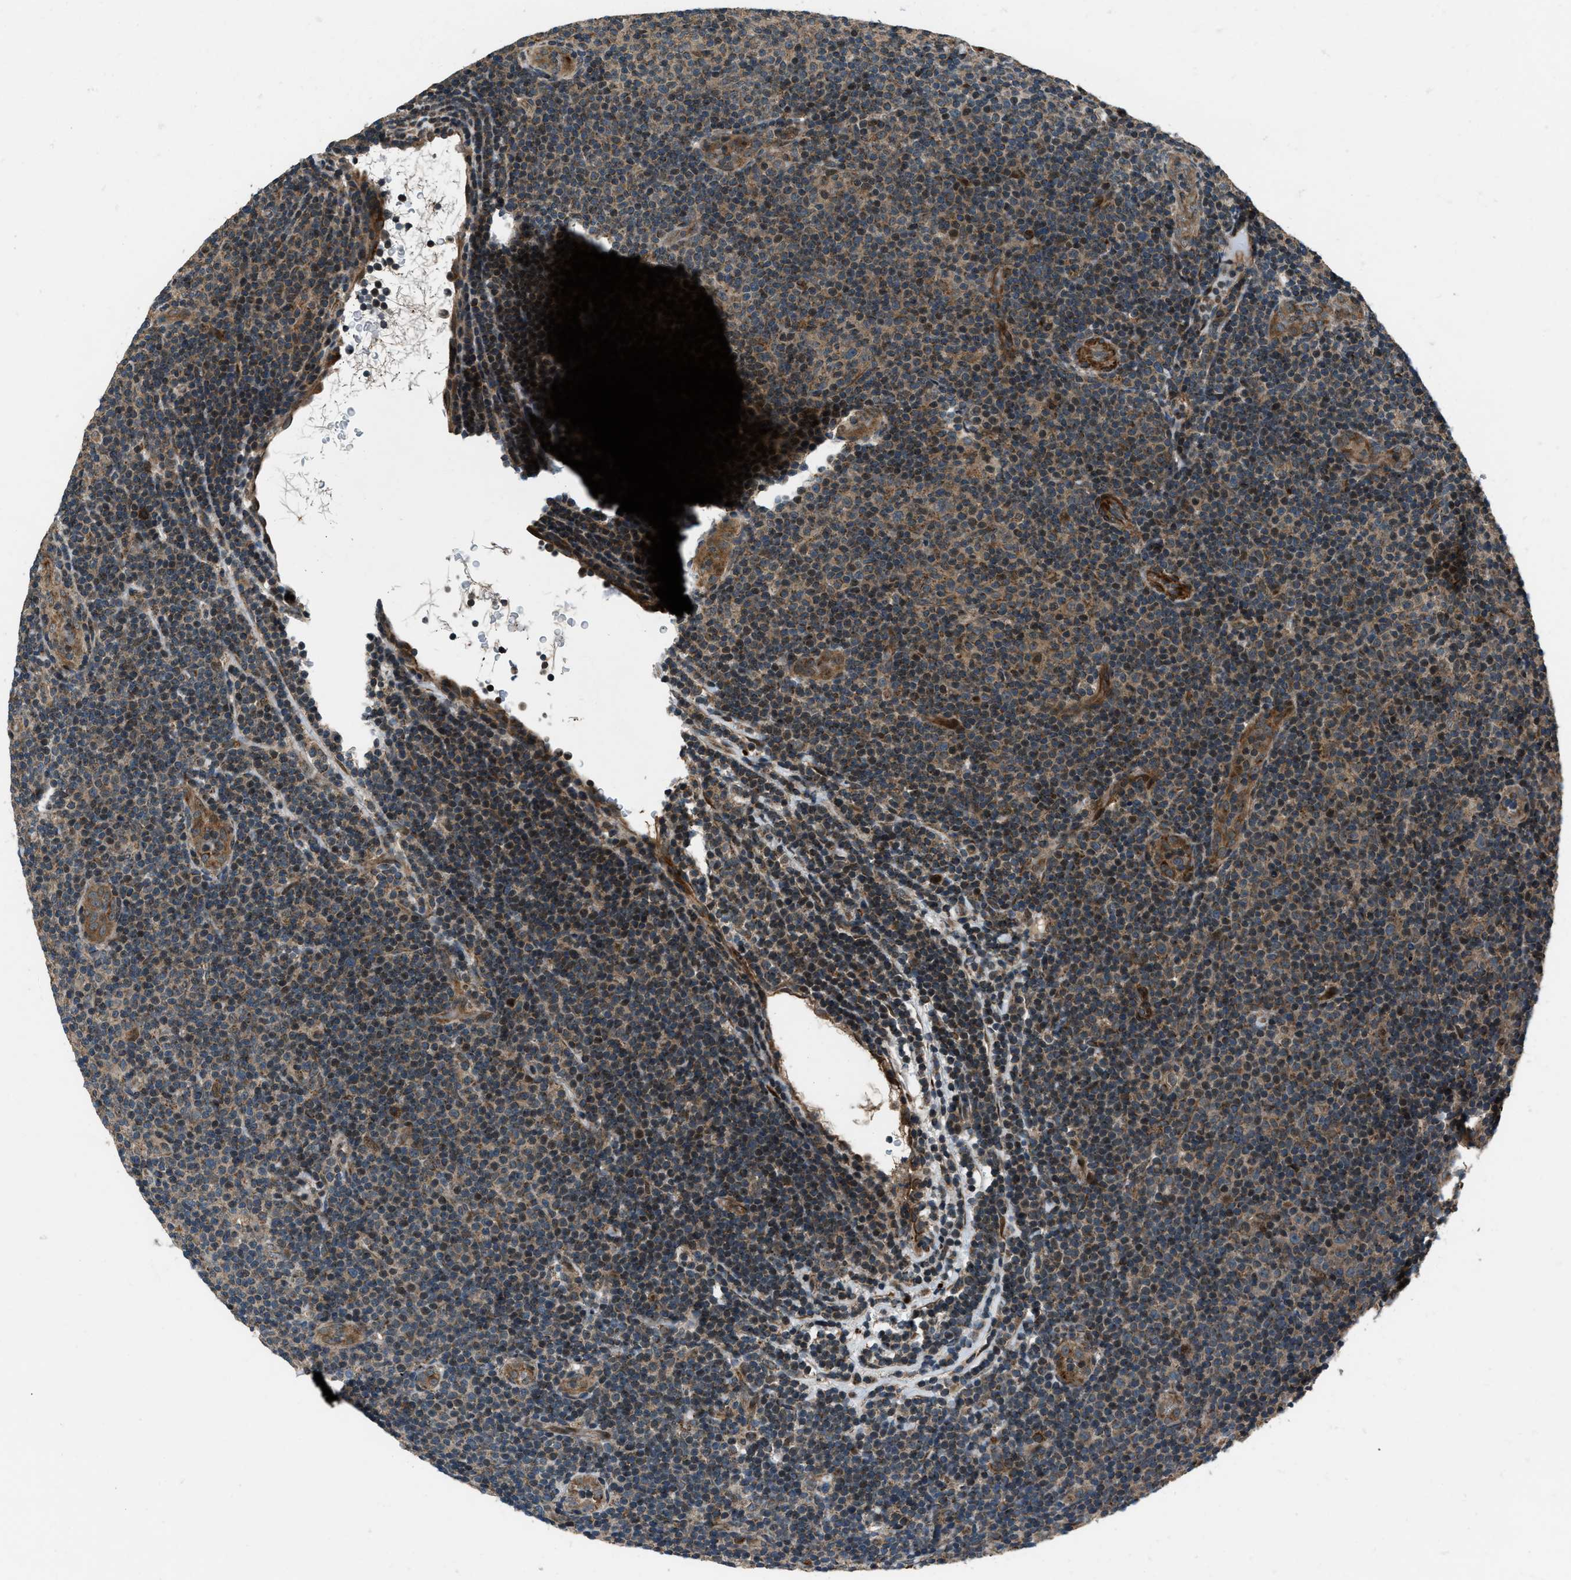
{"staining": {"intensity": "moderate", "quantity": "25%-75%", "location": "nuclear"}, "tissue": "lymphoma", "cell_type": "Tumor cells", "image_type": "cancer", "snomed": [{"axis": "morphology", "description": "Malignant lymphoma, non-Hodgkin's type, Low grade"}, {"axis": "topography", "description": "Lymph node"}], "caption": "Human lymphoma stained for a protein (brown) demonstrates moderate nuclear positive staining in about 25%-75% of tumor cells.", "gene": "IRAK4", "patient": {"sex": "male", "age": 83}}